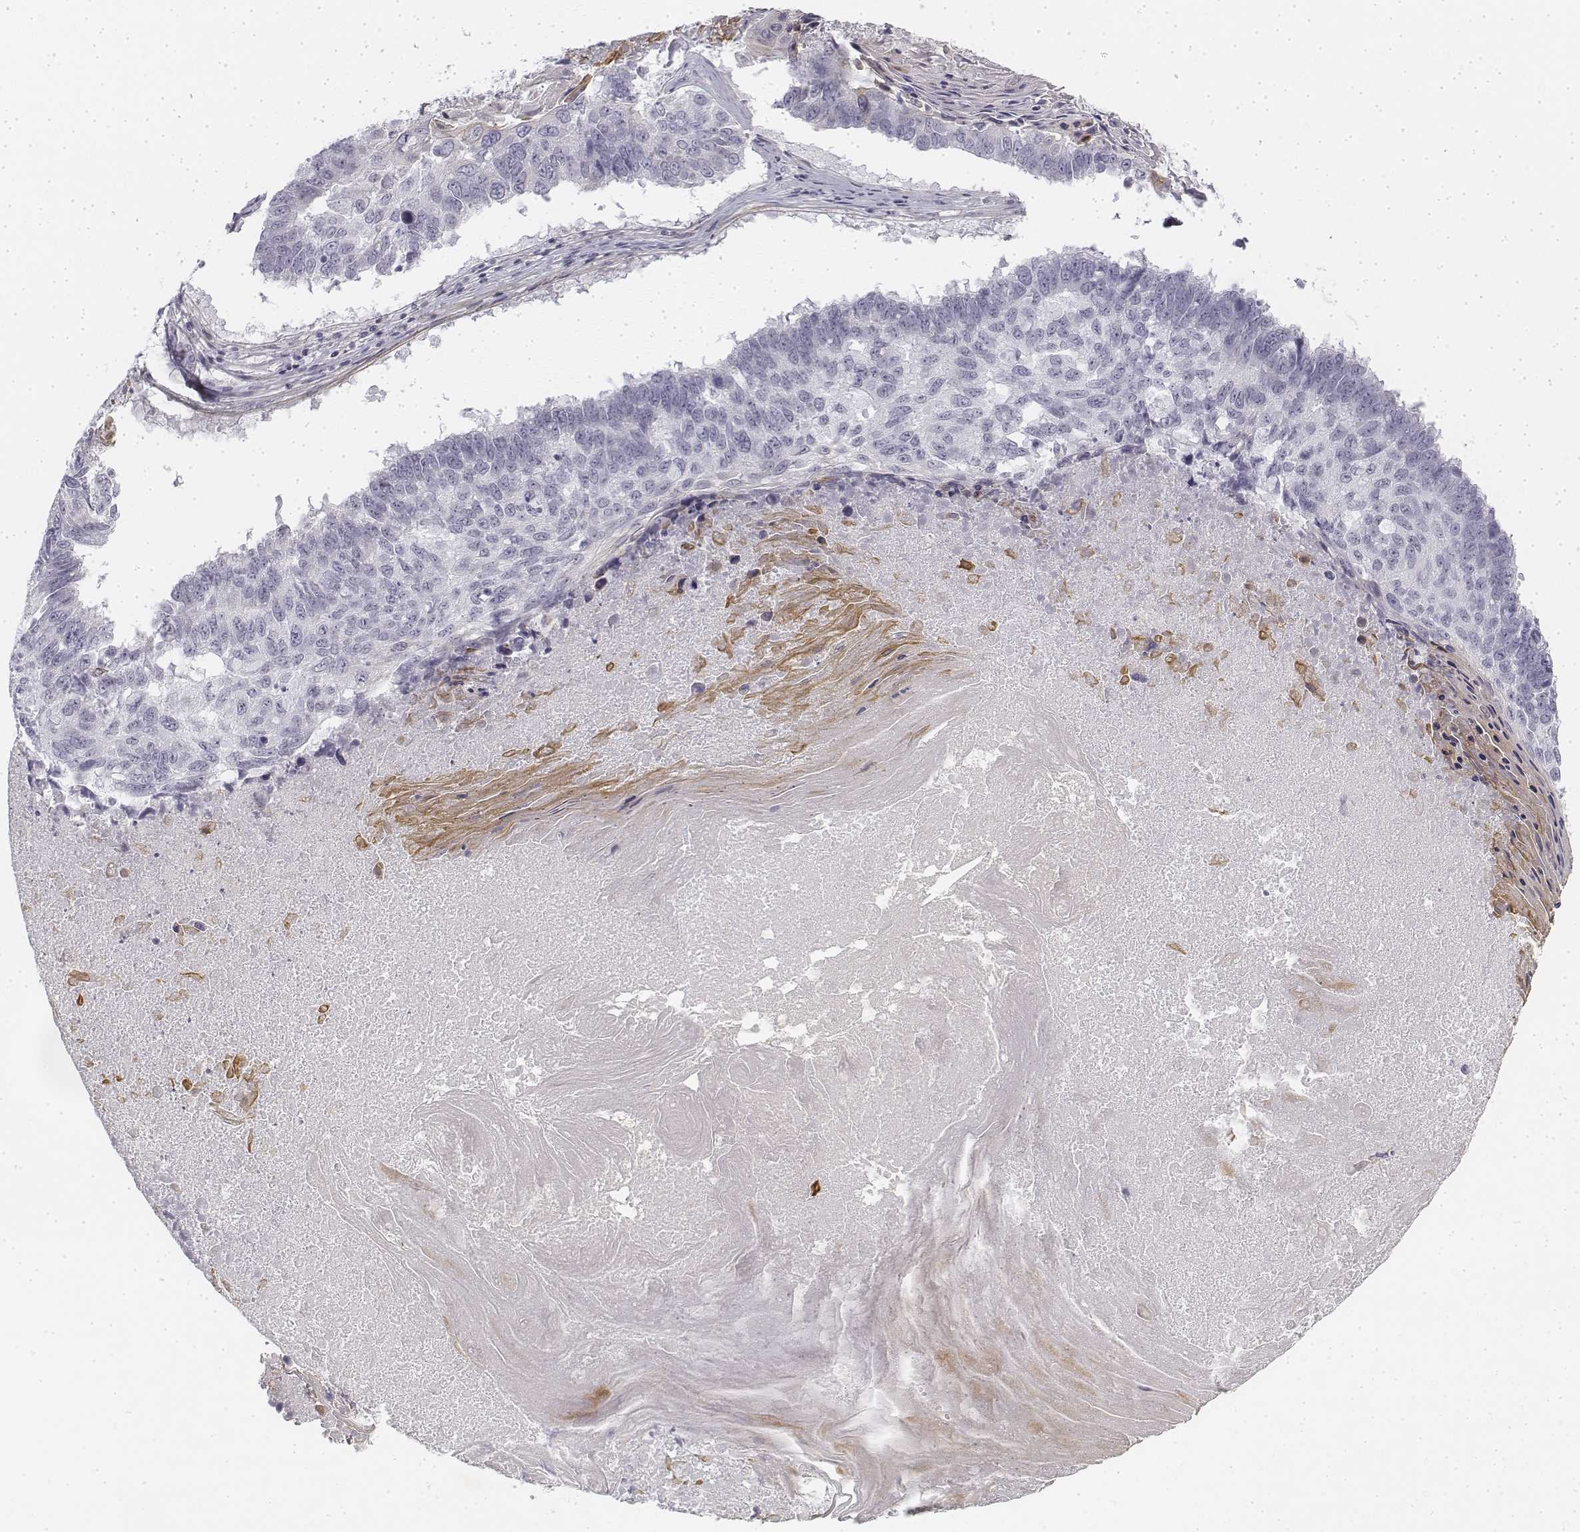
{"staining": {"intensity": "negative", "quantity": "none", "location": "none"}, "tissue": "lung cancer", "cell_type": "Tumor cells", "image_type": "cancer", "snomed": [{"axis": "morphology", "description": "Squamous cell carcinoma, NOS"}, {"axis": "topography", "description": "Lung"}], "caption": "Tumor cells show no significant staining in lung cancer.", "gene": "KRT84", "patient": {"sex": "male", "age": 73}}